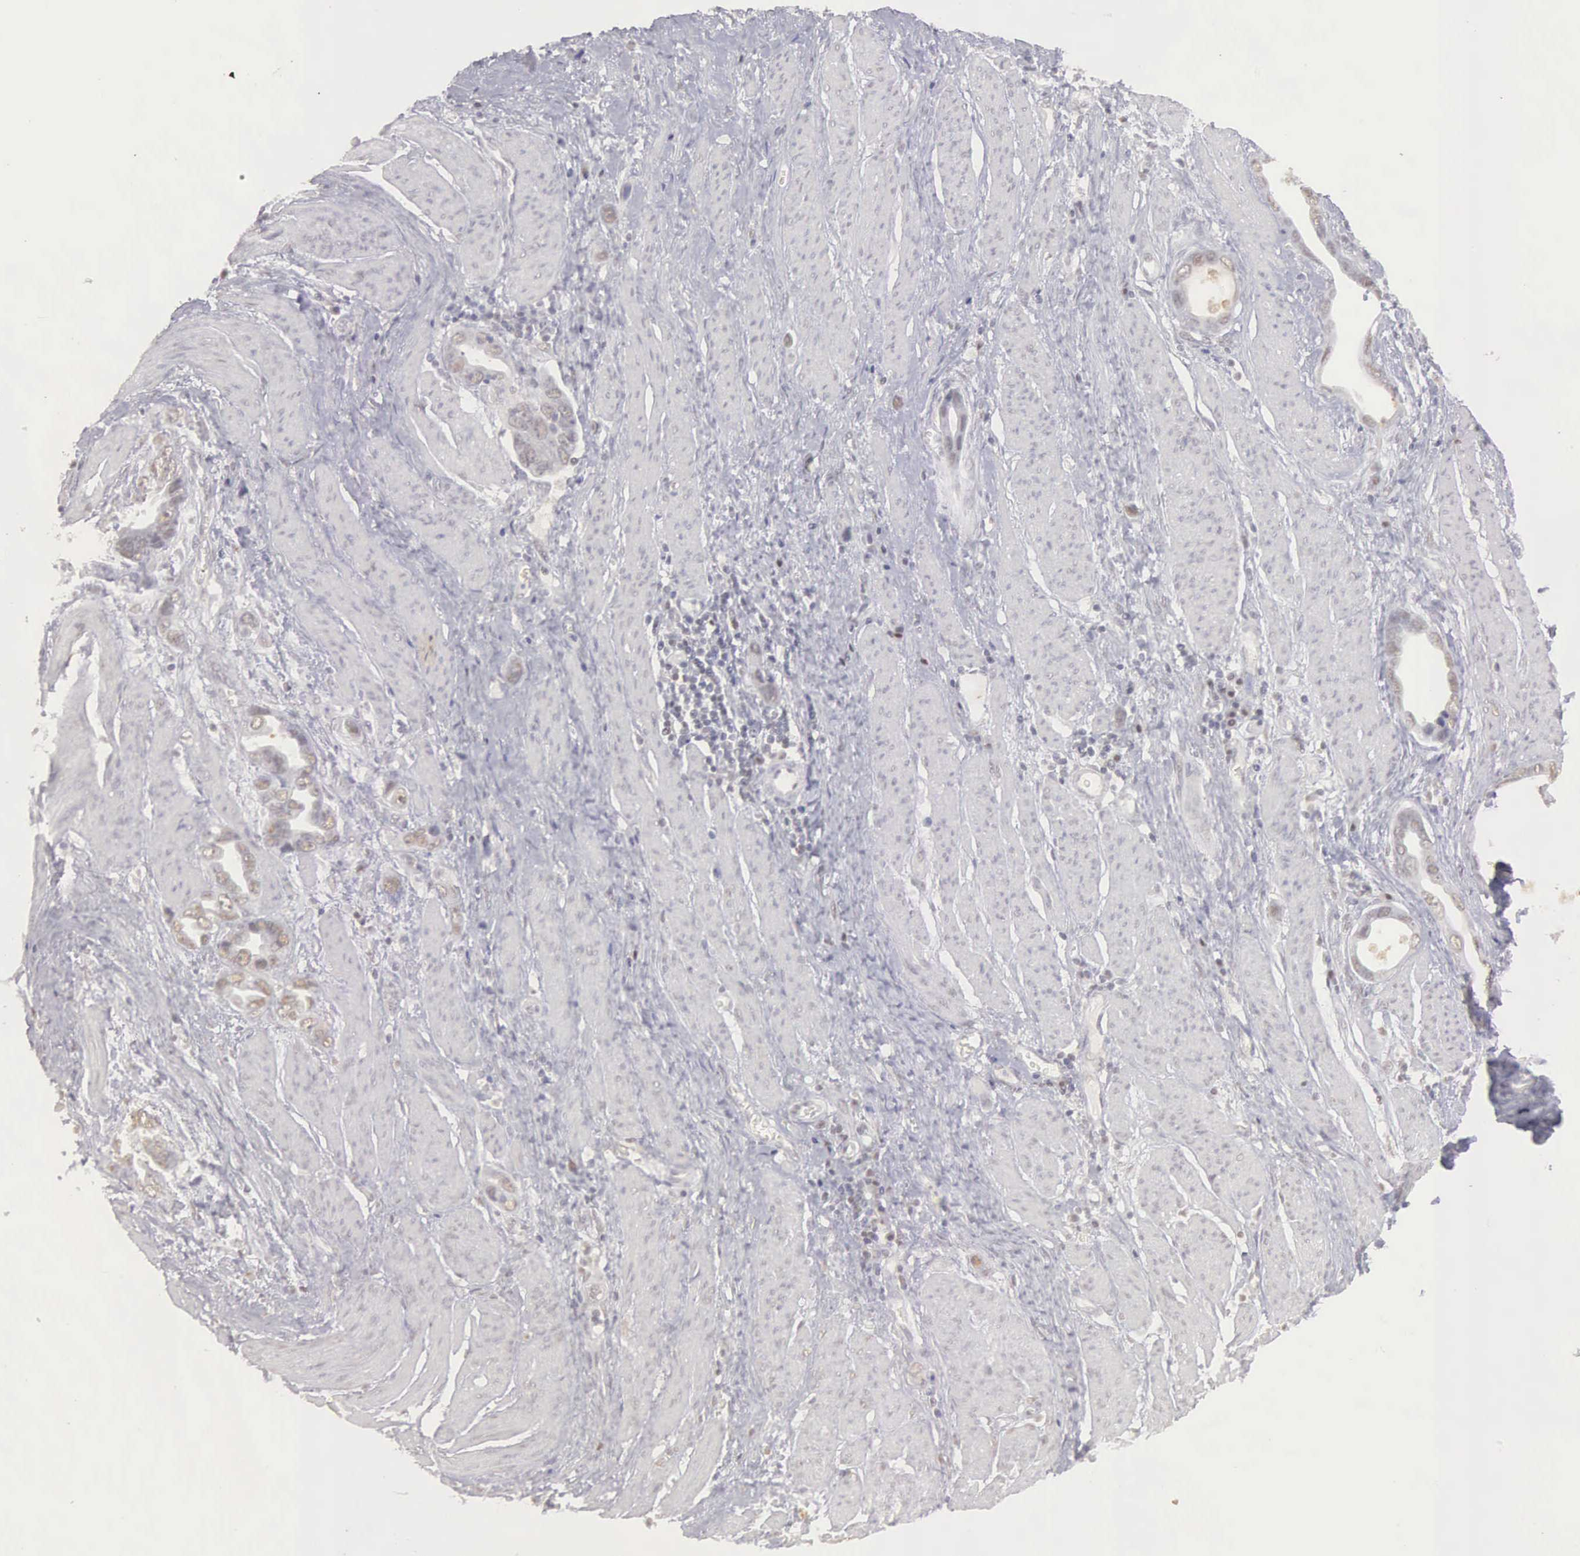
{"staining": {"intensity": "weak", "quantity": "25%-75%", "location": "nuclear"}, "tissue": "stomach cancer", "cell_type": "Tumor cells", "image_type": "cancer", "snomed": [{"axis": "morphology", "description": "Adenocarcinoma, NOS"}, {"axis": "topography", "description": "Stomach"}], "caption": "Stomach cancer (adenocarcinoma) stained with a protein marker displays weak staining in tumor cells.", "gene": "UBA1", "patient": {"sex": "male", "age": 78}}